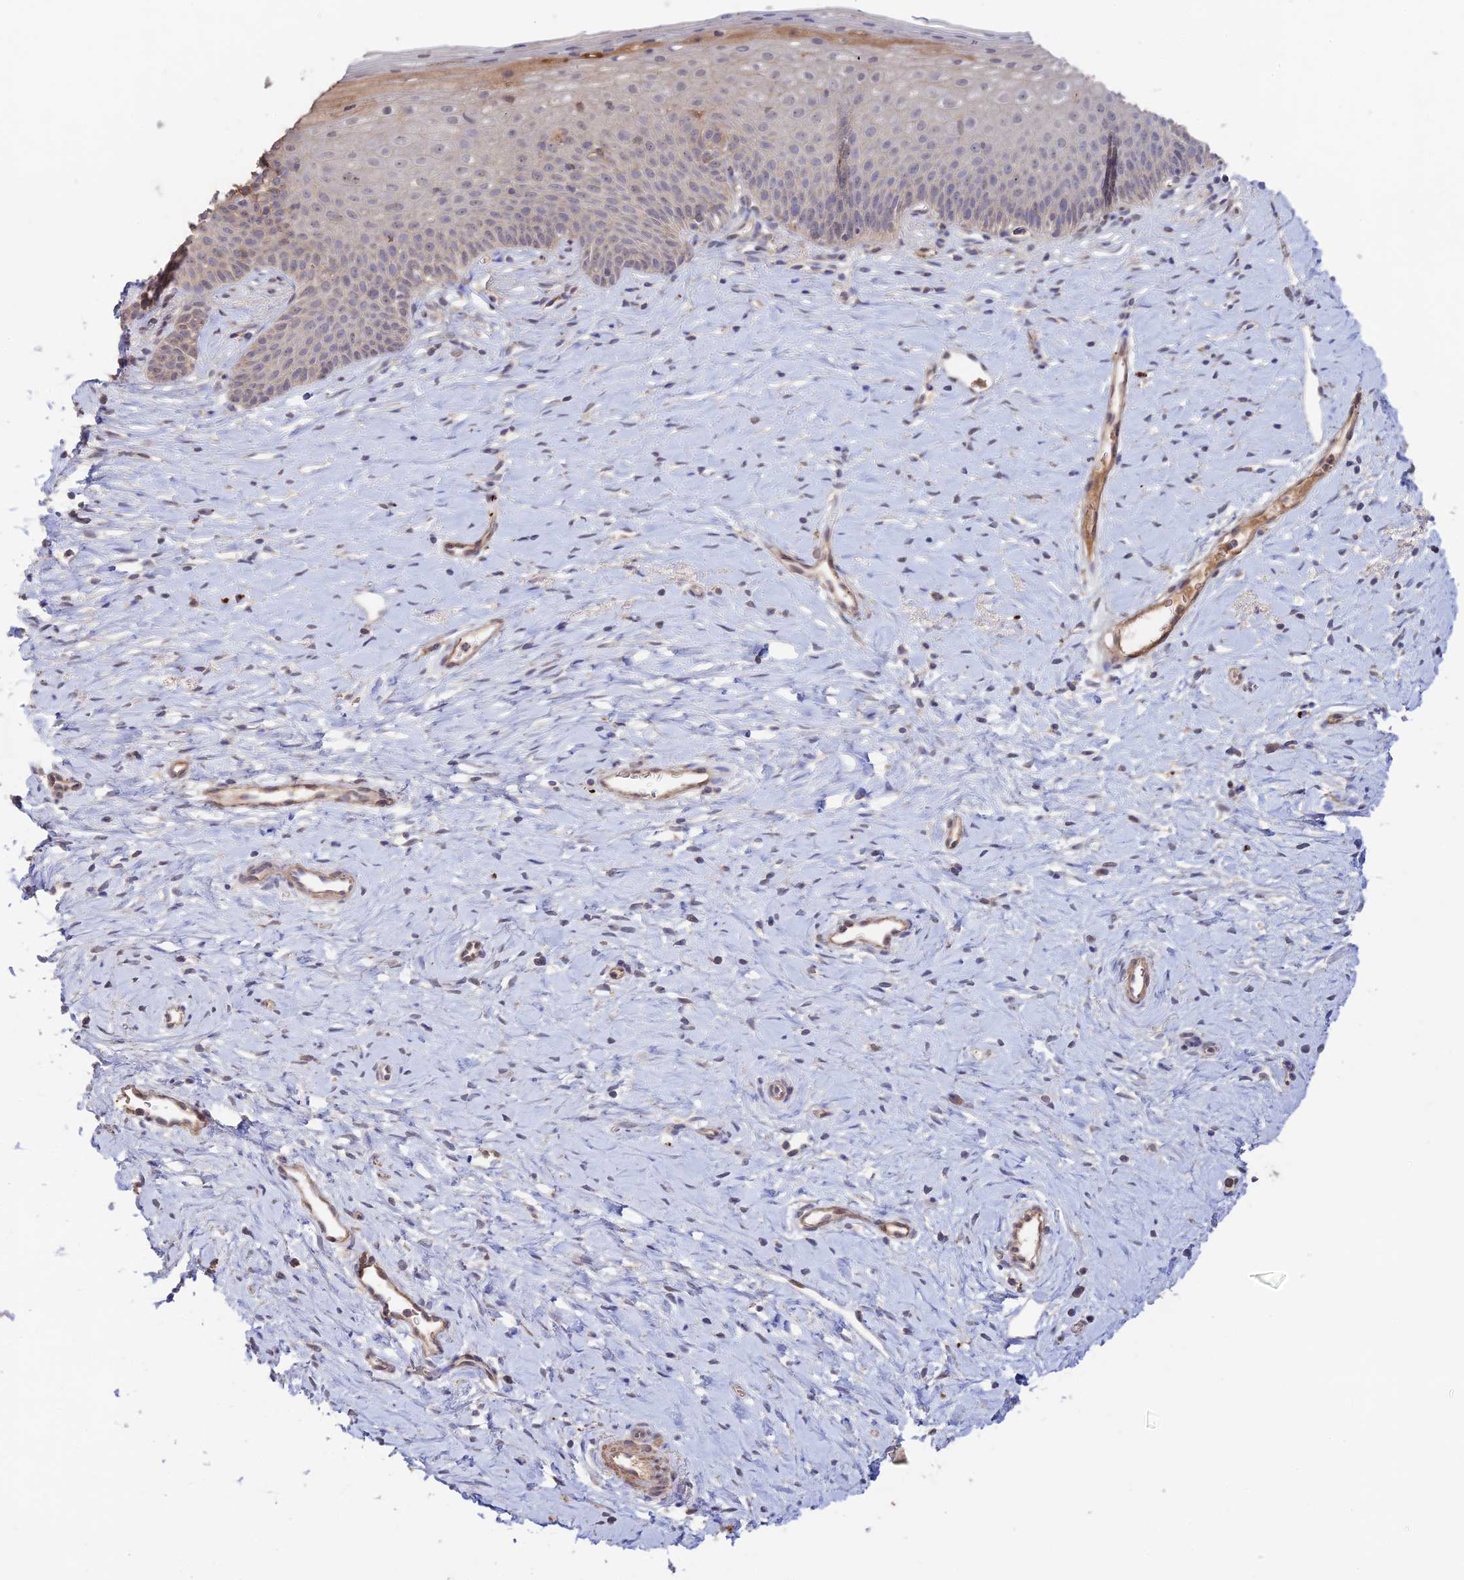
{"staining": {"intensity": "weak", "quantity": "25%-75%", "location": "cytoplasmic/membranous"}, "tissue": "cervix", "cell_type": "Glandular cells", "image_type": "normal", "snomed": [{"axis": "morphology", "description": "Normal tissue, NOS"}, {"axis": "topography", "description": "Cervix"}], "caption": "IHC photomicrograph of normal cervix stained for a protein (brown), which displays low levels of weak cytoplasmic/membranous positivity in approximately 25%-75% of glandular cells.", "gene": "CLCF1", "patient": {"sex": "female", "age": 36}}